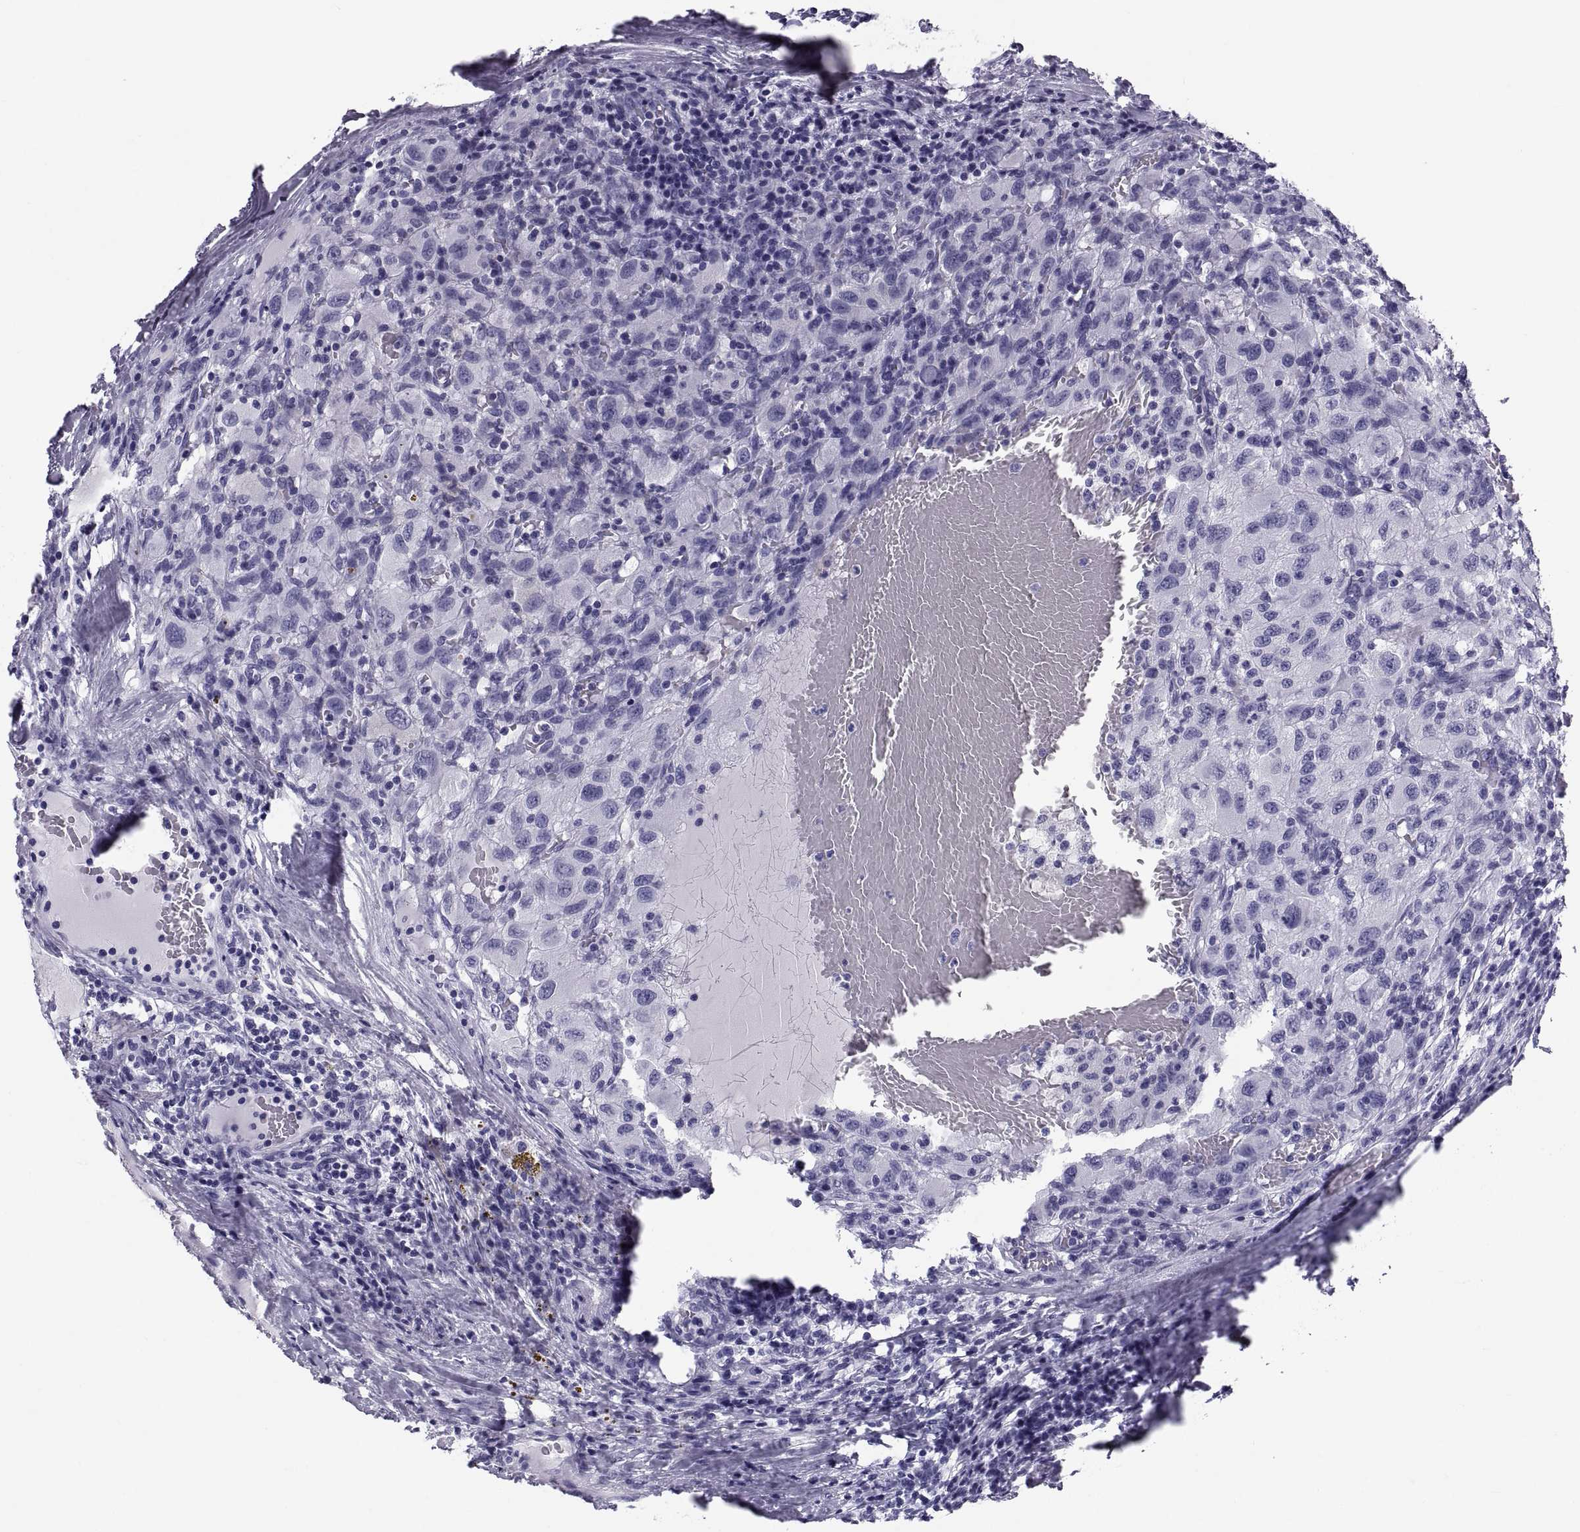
{"staining": {"intensity": "negative", "quantity": "none", "location": "none"}, "tissue": "renal cancer", "cell_type": "Tumor cells", "image_type": "cancer", "snomed": [{"axis": "morphology", "description": "Adenocarcinoma, NOS"}, {"axis": "topography", "description": "Kidney"}], "caption": "The immunohistochemistry (IHC) photomicrograph has no significant positivity in tumor cells of renal cancer tissue.", "gene": "DEFB129", "patient": {"sex": "female", "age": 67}}